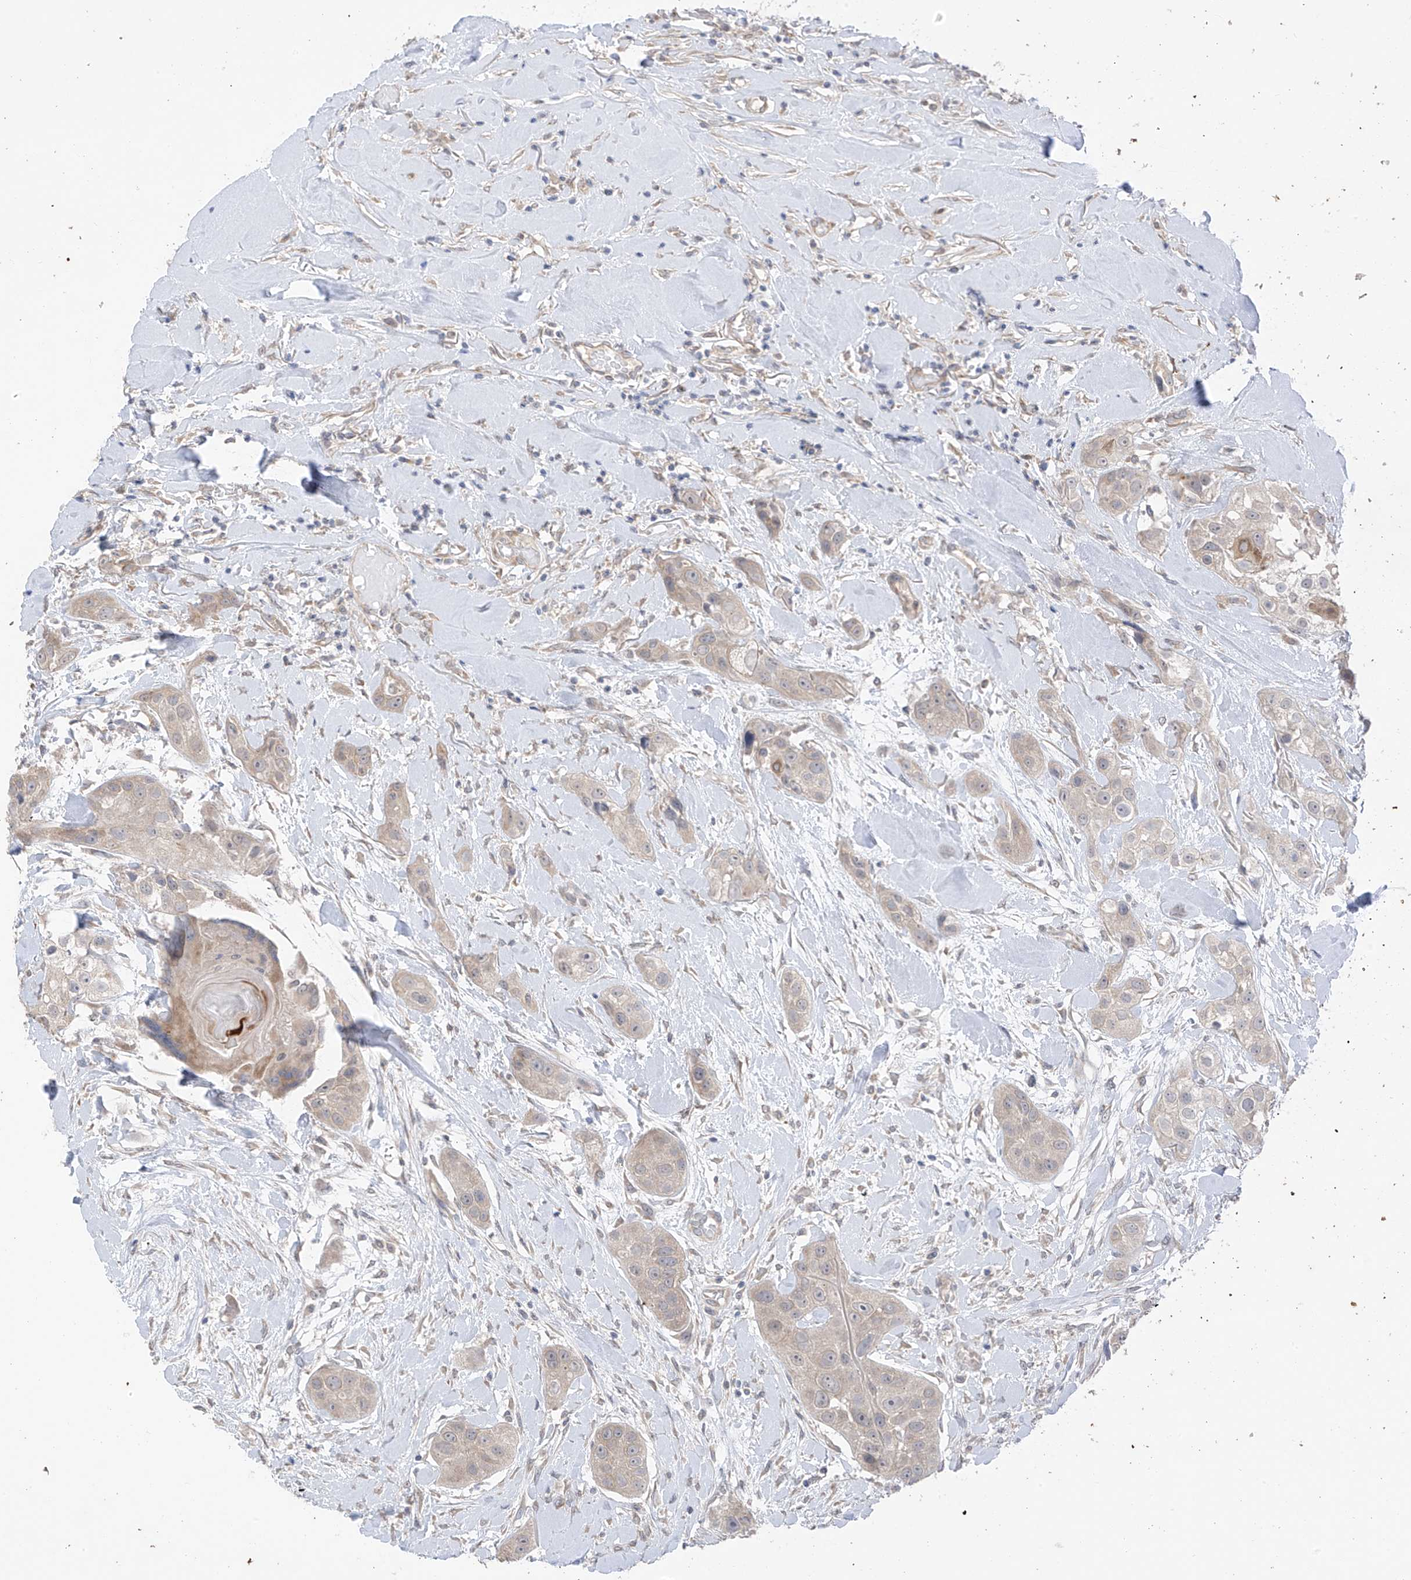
{"staining": {"intensity": "weak", "quantity": "25%-75%", "location": "cytoplasmic/membranous"}, "tissue": "head and neck cancer", "cell_type": "Tumor cells", "image_type": "cancer", "snomed": [{"axis": "morphology", "description": "Normal tissue, NOS"}, {"axis": "morphology", "description": "Squamous cell carcinoma, NOS"}, {"axis": "topography", "description": "Skeletal muscle"}, {"axis": "topography", "description": "Head-Neck"}], "caption": "Immunohistochemistry (IHC) image of human head and neck cancer (squamous cell carcinoma) stained for a protein (brown), which shows low levels of weak cytoplasmic/membranous expression in approximately 25%-75% of tumor cells.", "gene": "NALCN", "patient": {"sex": "male", "age": 51}}